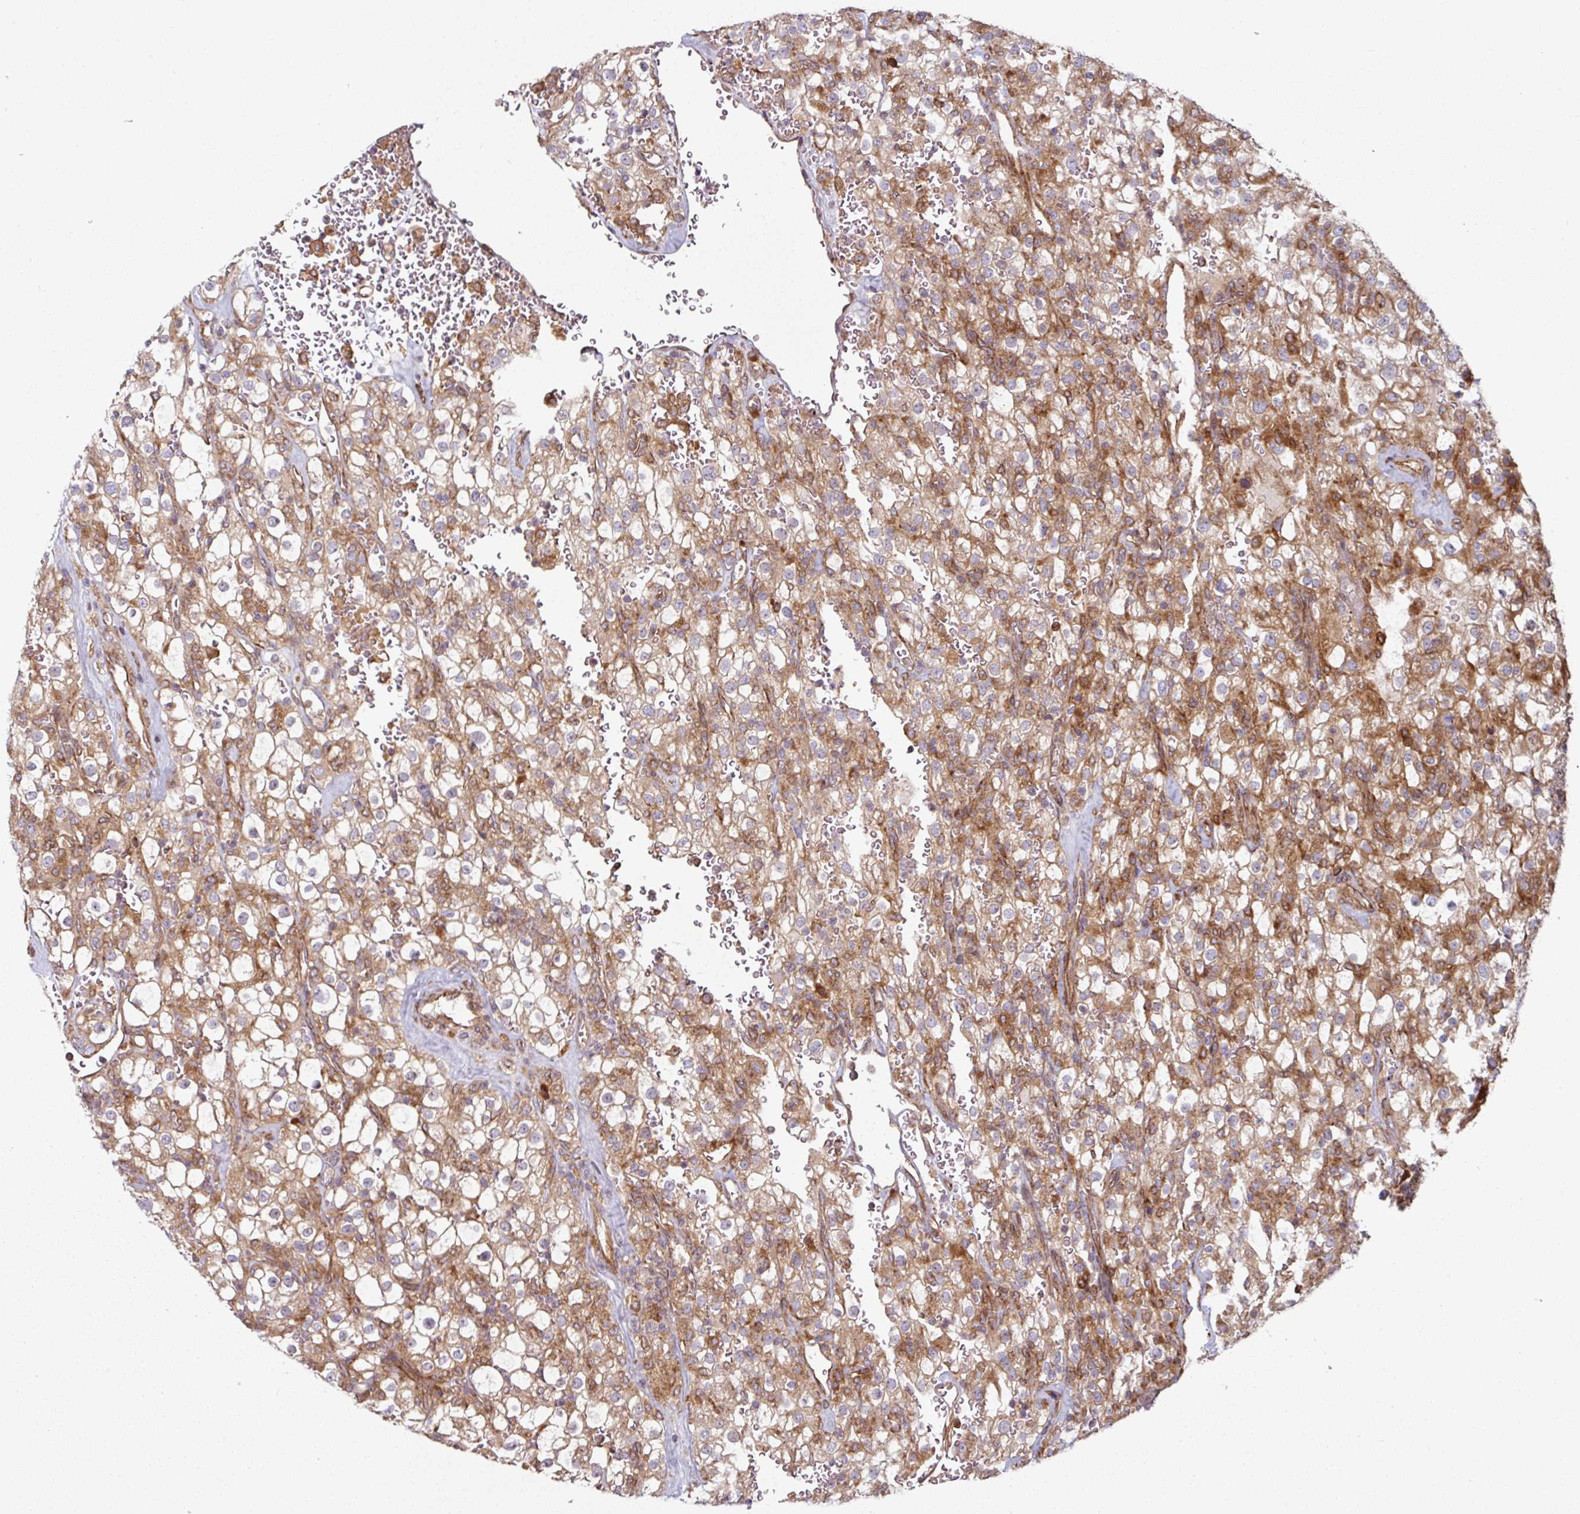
{"staining": {"intensity": "moderate", "quantity": ">75%", "location": "cytoplasmic/membranous"}, "tissue": "renal cancer", "cell_type": "Tumor cells", "image_type": "cancer", "snomed": [{"axis": "morphology", "description": "Adenocarcinoma, NOS"}, {"axis": "topography", "description": "Kidney"}], "caption": "Immunohistochemistry staining of renal adenocarcinoma, which exhibits medium levels of moderate cytoplasmic/membranous positivity in about >75% of tumor cells indicating moderate cytoplasmic/membranous protein staining. The staining was performed using DAB (3,3'-diaminobenzidine) (brown) for protein detection and nuclei were counterstained in hematoxylin (blue).", "gene": "RAB5A", "patient": {"sex": "female", "age": 74}}